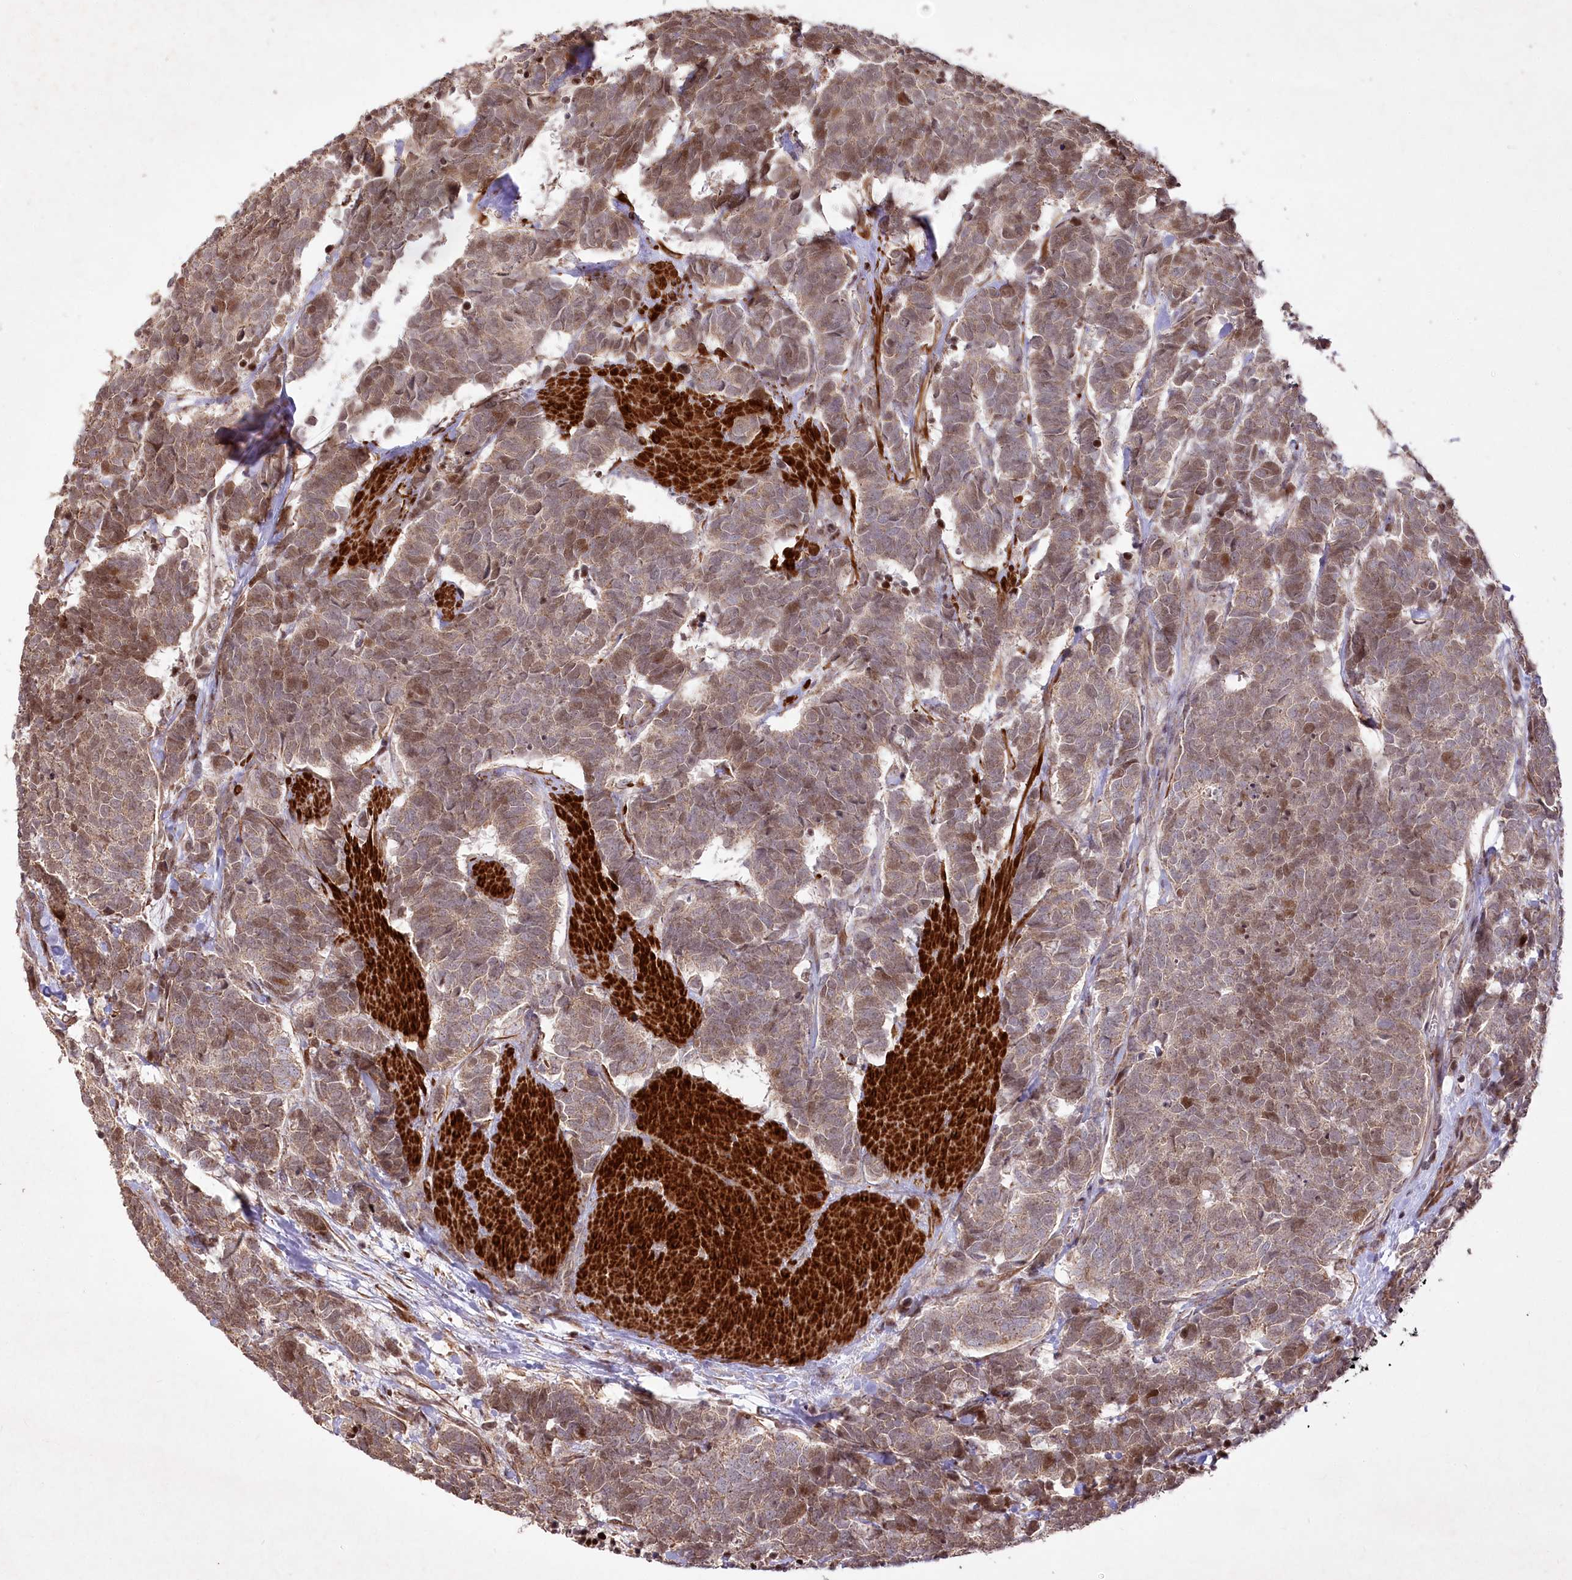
{"staining": {"intensity": "weak", "quantity": ">75%", "location": "cytoplasmic/membranous,nuclear"}, "tissue": "carcinoid", "cell_type": "Tumor cells", "image_type": "cancer", "snomed": [{"axis": "morphology", "description": "Carcinoma, NOS"}, {"axis": "morphology", "description": "Carcinoid, malignant, NOS"}, {"axis": "topography", "description": "Urinary bladder"}], "caption": "An immunohistochemistry image of neoplastic tissue is shown. Protein staining in brown shows weak cytoplasmic/membranous and nuclear positivity in carcinoma within tumor cells. Nuclei are stained in blue.", "gene": "PSTK", "patient": {"sex": "male", "age": 57}}